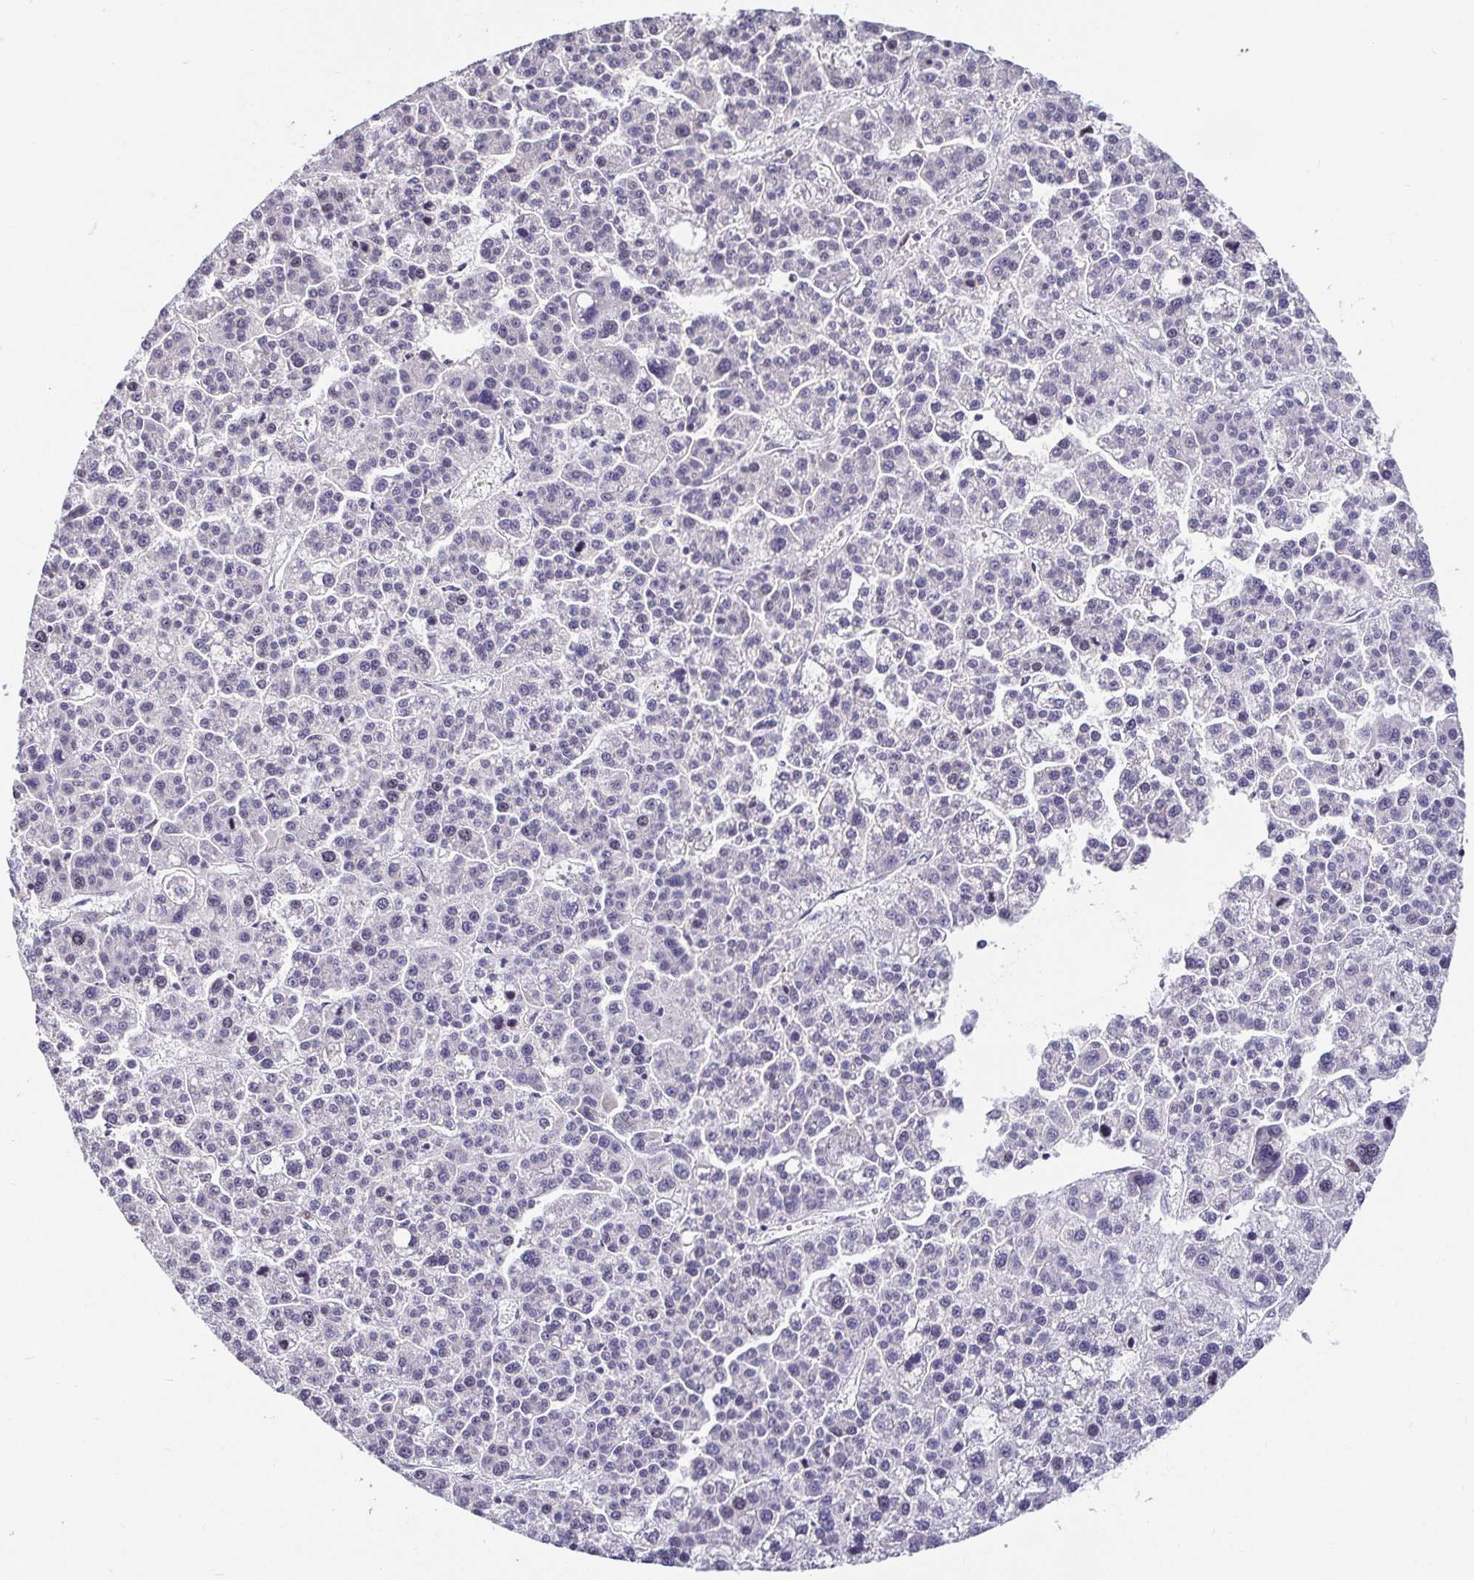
{"staining": {"intensity": "negative", "quantity": "none", "location": "none"}, "tissue": "liver cancer", "cell_type": "Tumor cells", "image_type": "cancer", "snomed": [{"axis": "morphology", "description": "Carcinoma, Hepatocellular, NOS"}, {"axis": "topography", "description": "Liver"}], "caption": "This is an immunohistochemistry (IHC) histopathology image of human hepatocellular carcinoma (liver). There is no staining in tumor cells.", "gene": "ANLN", "patient": {"sex": "female", "age": 58}}